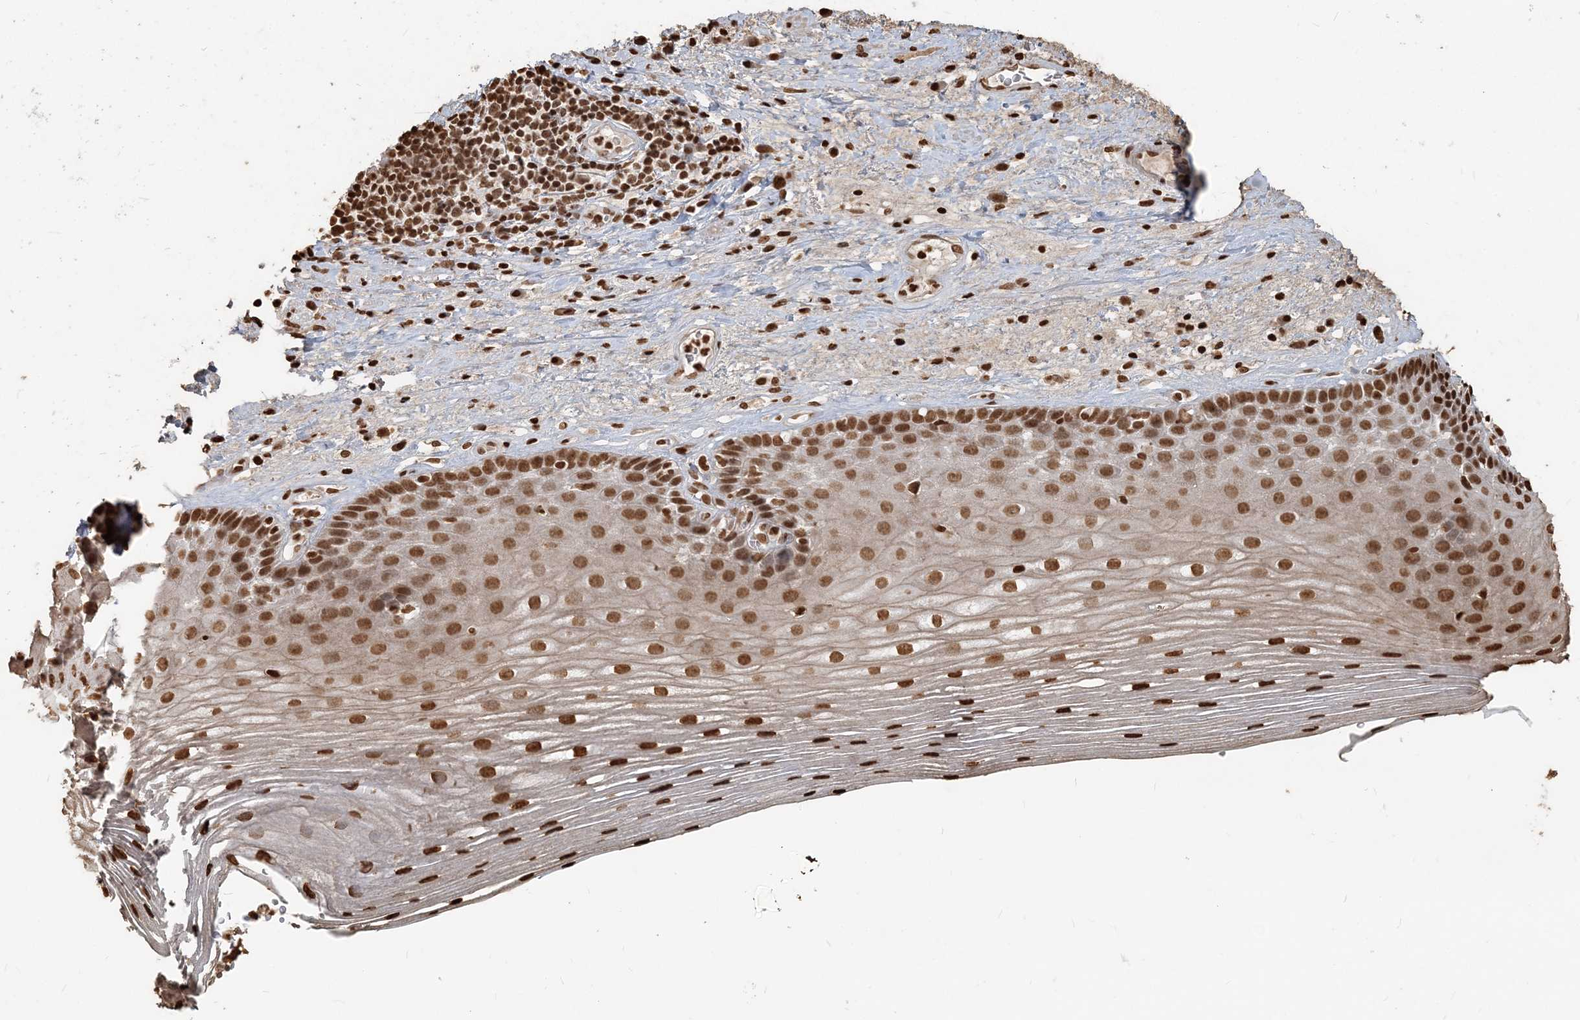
{"staining": {"intensity": "moderate", "quantity": ">75%", "location": "nuclear"}, "tissue": "esophagus", "cell_type": "Squamous epithelial cells", "image_type": "normal", "snomed": [{"axis": "morphology", "description": "Normal tissue, NOS"}, {"axis": "topography", "description": "Esophagus"}], "caption": "IHC of normal esophagus exhibits medium levels of moderate nuclear expression in approximately >75% of squamous epithelial cells.", "gene": "H3", "patient": {"sex": "male", "age": 62}}